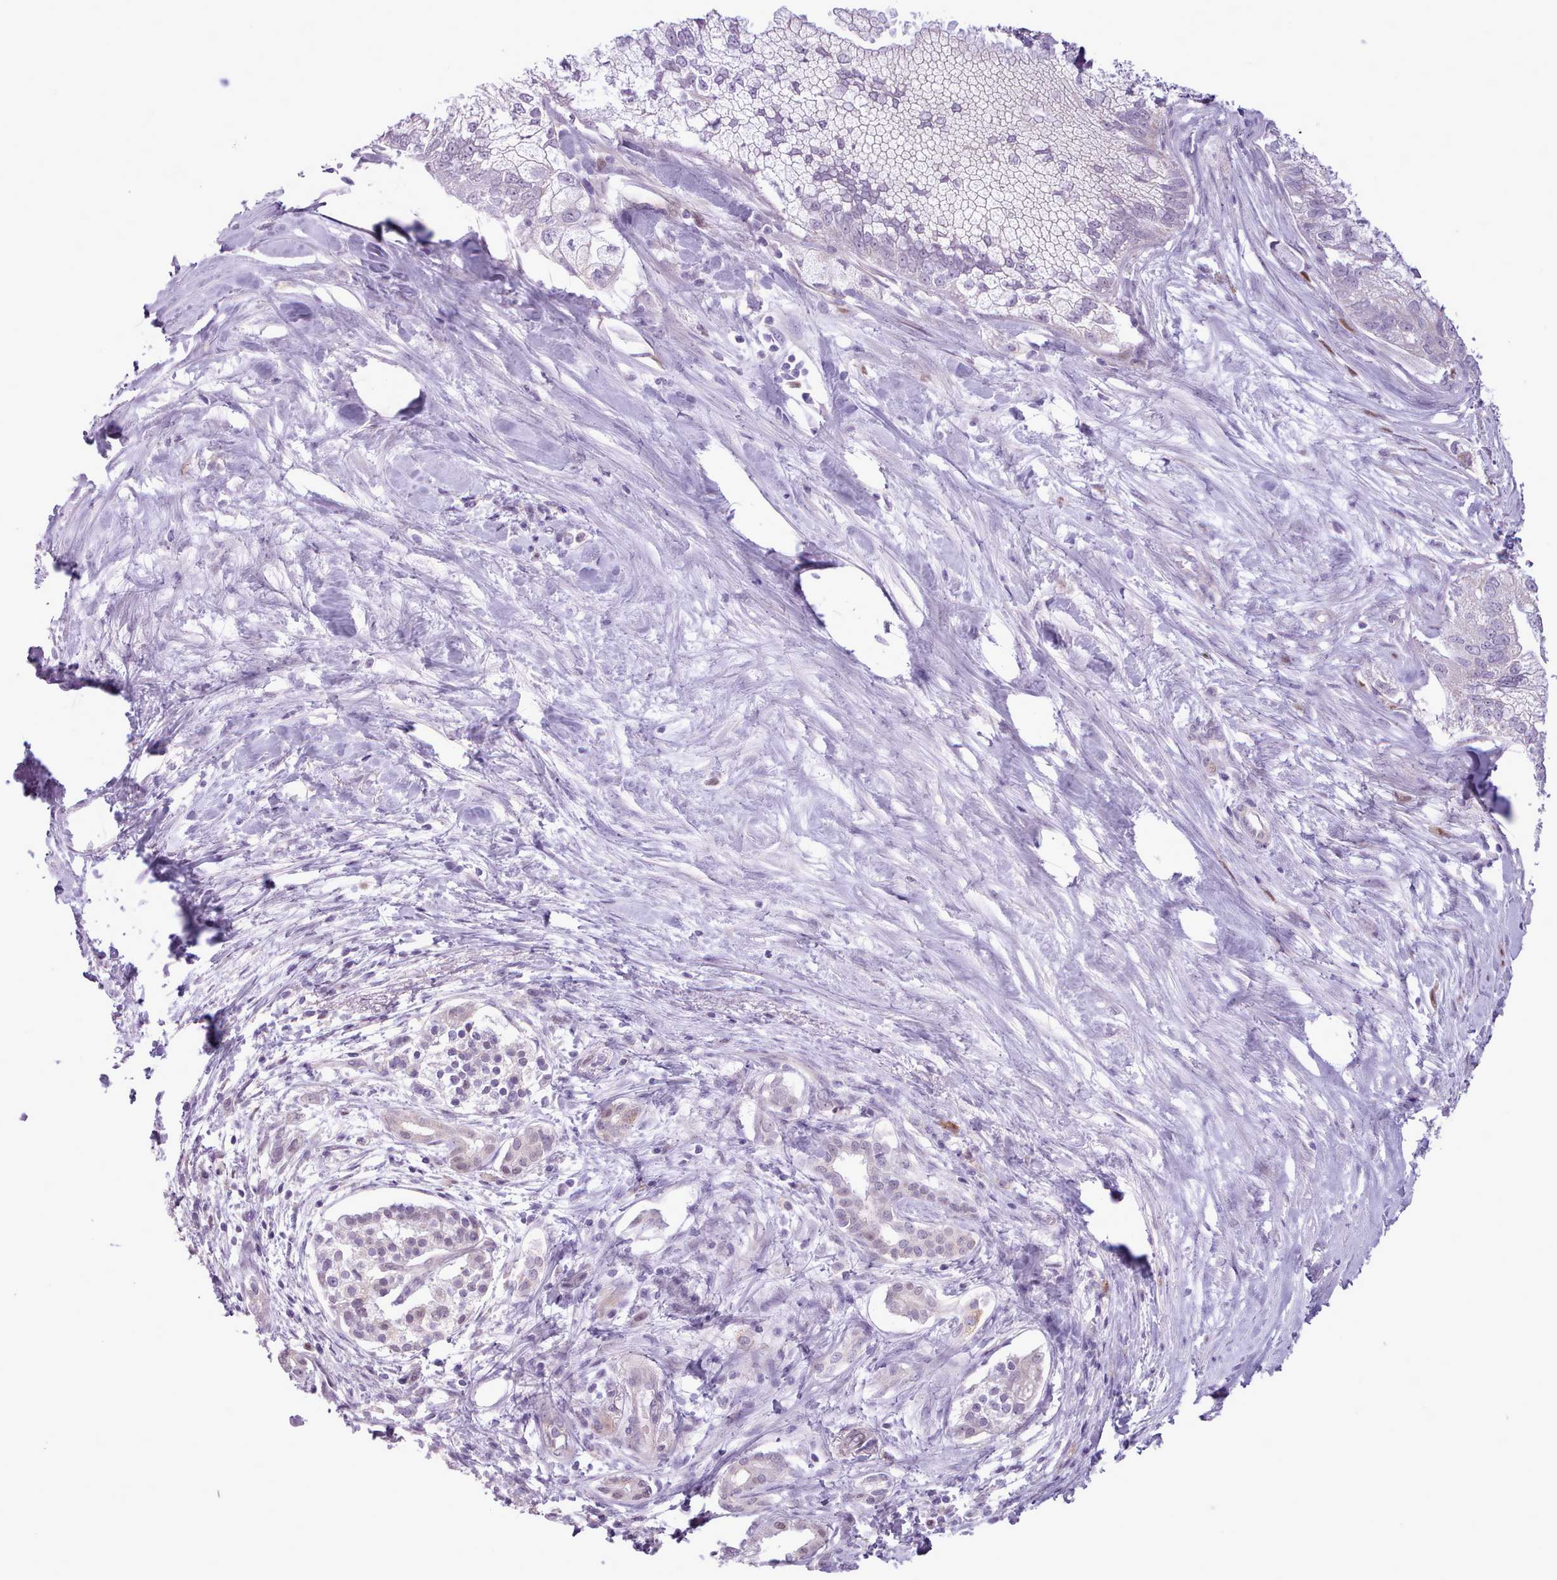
{"staining": {"intensity": "negative", "quantity": "none", "location": "none"}, "tissue": "pancreatic cancer", "cell_type": "Tumor cells", "image_type": "cancer", "snomed": [{"axis": "morphology", "description": "Adenocarcinoma, NOS"}, {"axis": "topography", "description": "Pancreas"}], "caption": "Immunohistochemistry (IHC) photomicrograph of adenocarcinoma (pancreatic) stained for a protein (brown), which exhibits no positivity in tumor cells.", "gene": "SLURP1", "patient": {"sex": "male", "age": 70}}